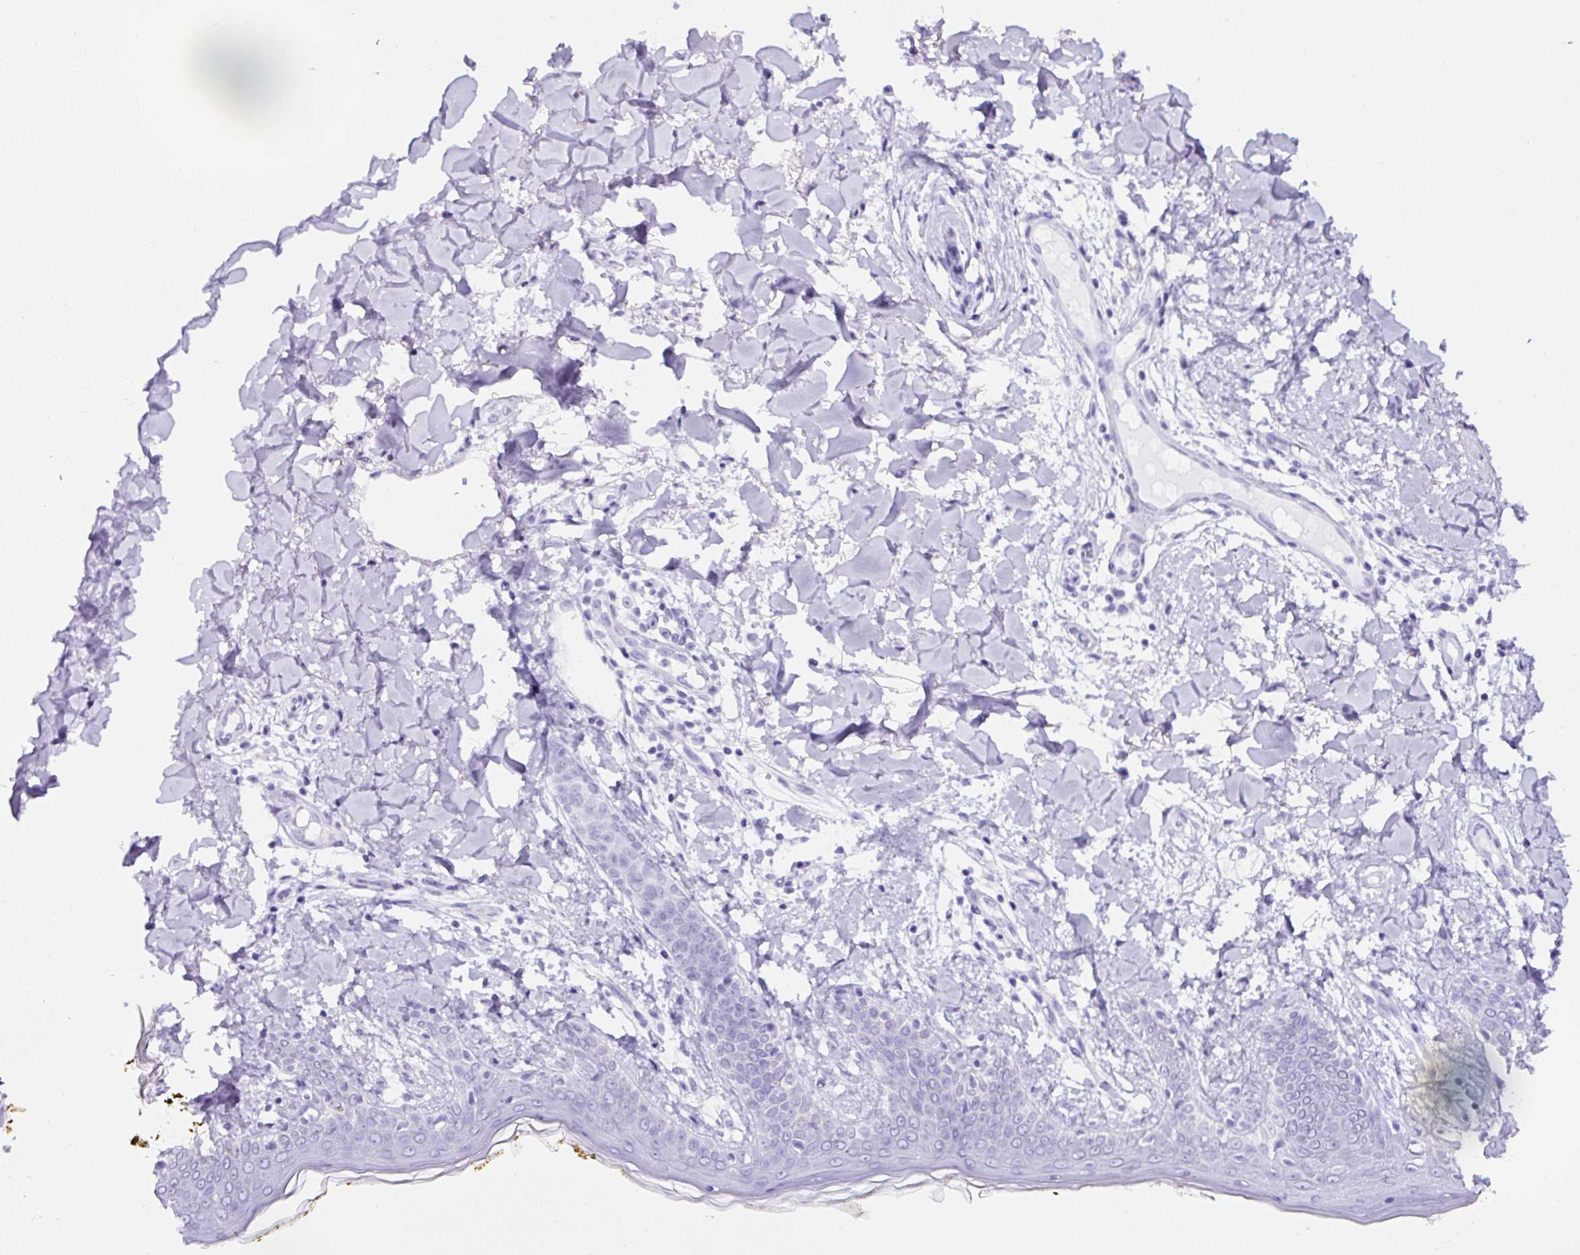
{"staining": {"intensity": "negative", "quantity": "none", "location": "none"}, "tissue": "skin", "cell_type": "Fibroblasts", "image_type": "normal", "snomed": [{"axis": "morphology", "description": "Normal tissue, NOS"}, {"axis": "topography", "description": "Skin"}], "caption": "IHC photomicrograph of normal skin: human skin stained with DAB demonstrates no significant protein positivity in fibroblasts.", "gene": "TMEM200B", "patient": {"sex": "female", "age": 34}}